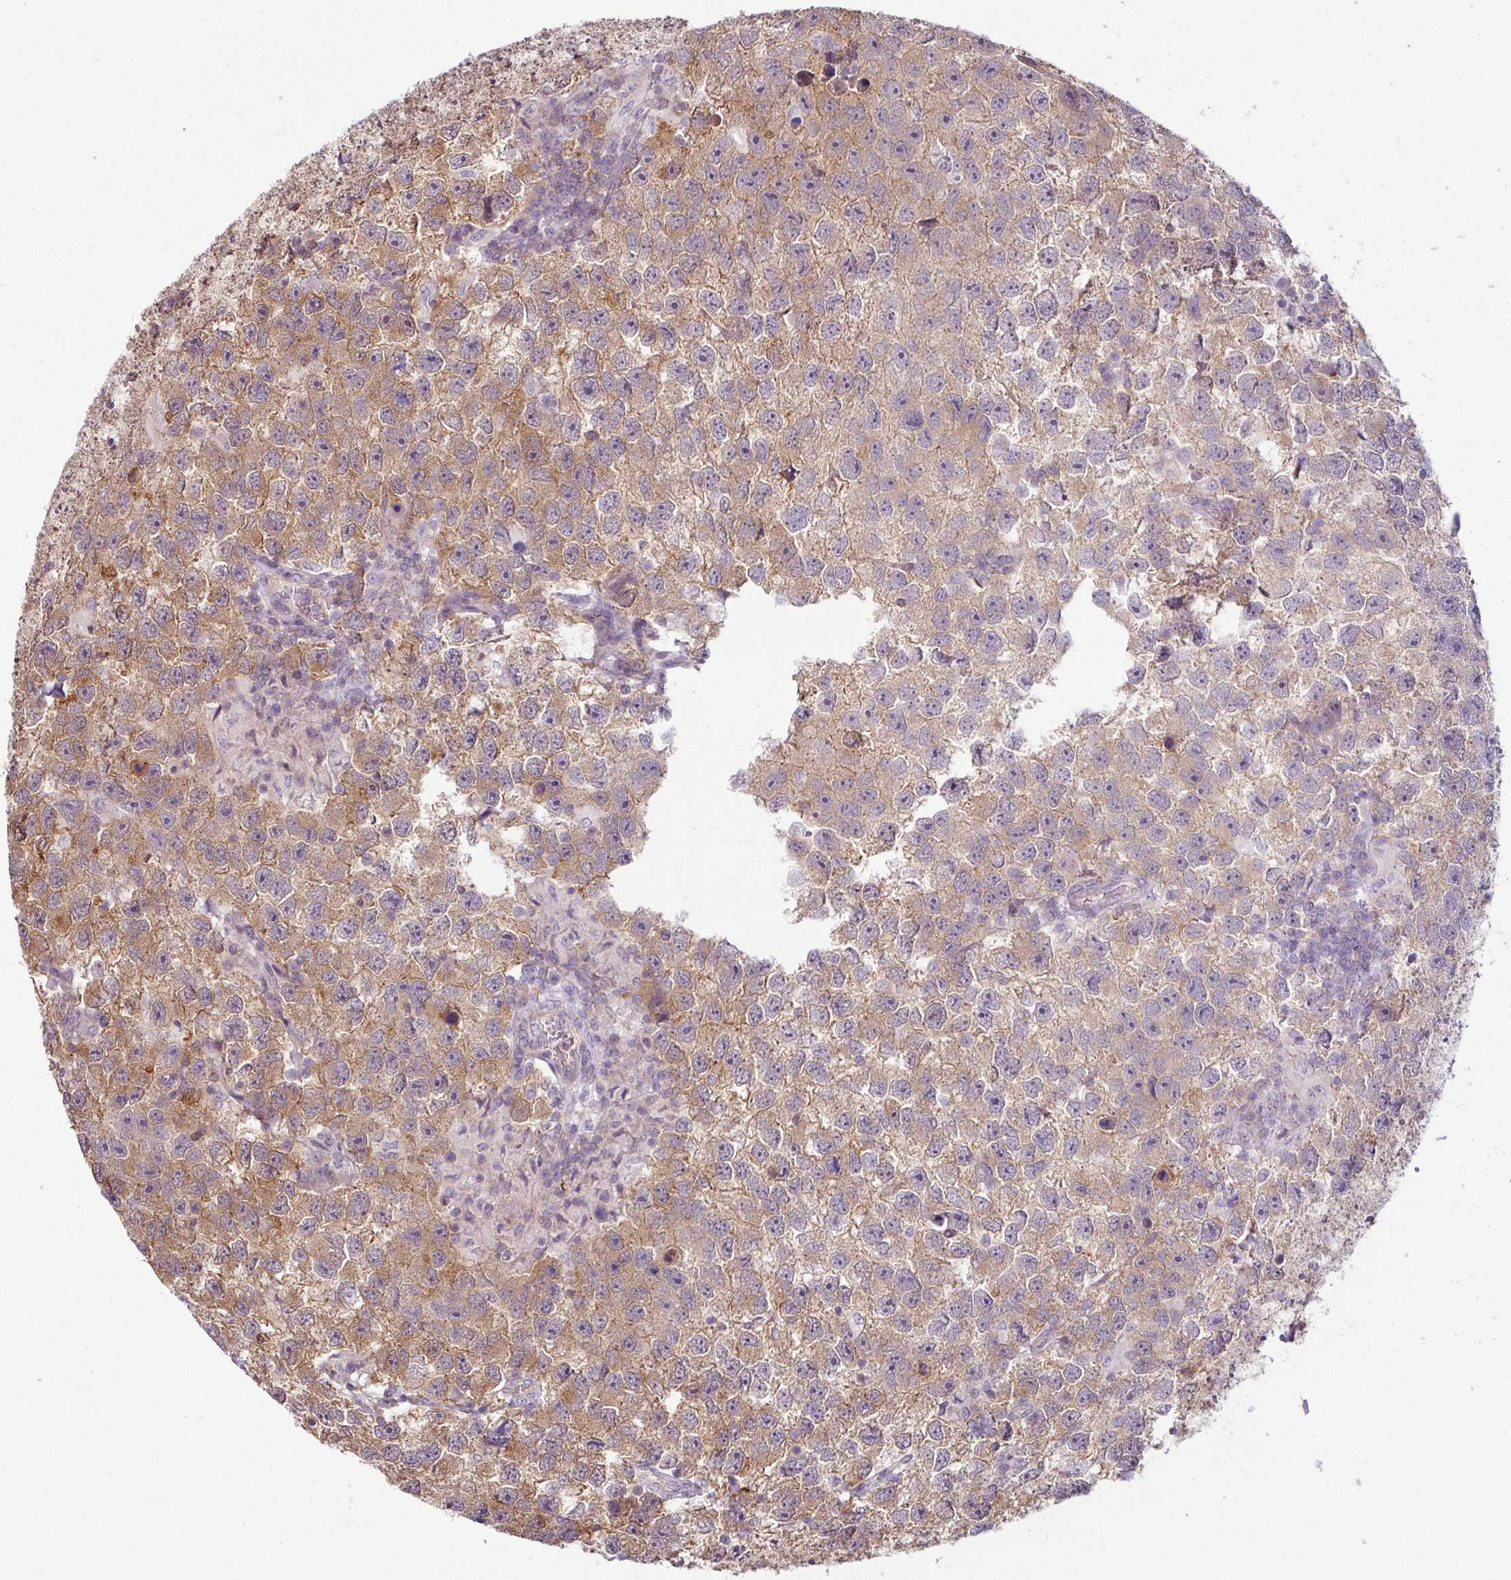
{"staining": {"intensity": "moderate", "quantity": "25%-75%", "location": "cytoplasmic/membranous"}, "tissue": "testis cancer", "cell_type": "Tumor cells", "image_type": "cancer", "snomed": [{"axis": "morphology", "description": "Seminoma, NOS"}, {"axis": "topography", "description": "Testis"}], "caption": "Immunohistochemistry (IHC) image of testis cancer stained for a protein (brown), which demonstrates medium levels of moderate cytoplasmic/membranous expression in approximately 25%-75% of tumor cells.", "gene": "DERPC", "patient": {"sex": "male", "age": 26}}